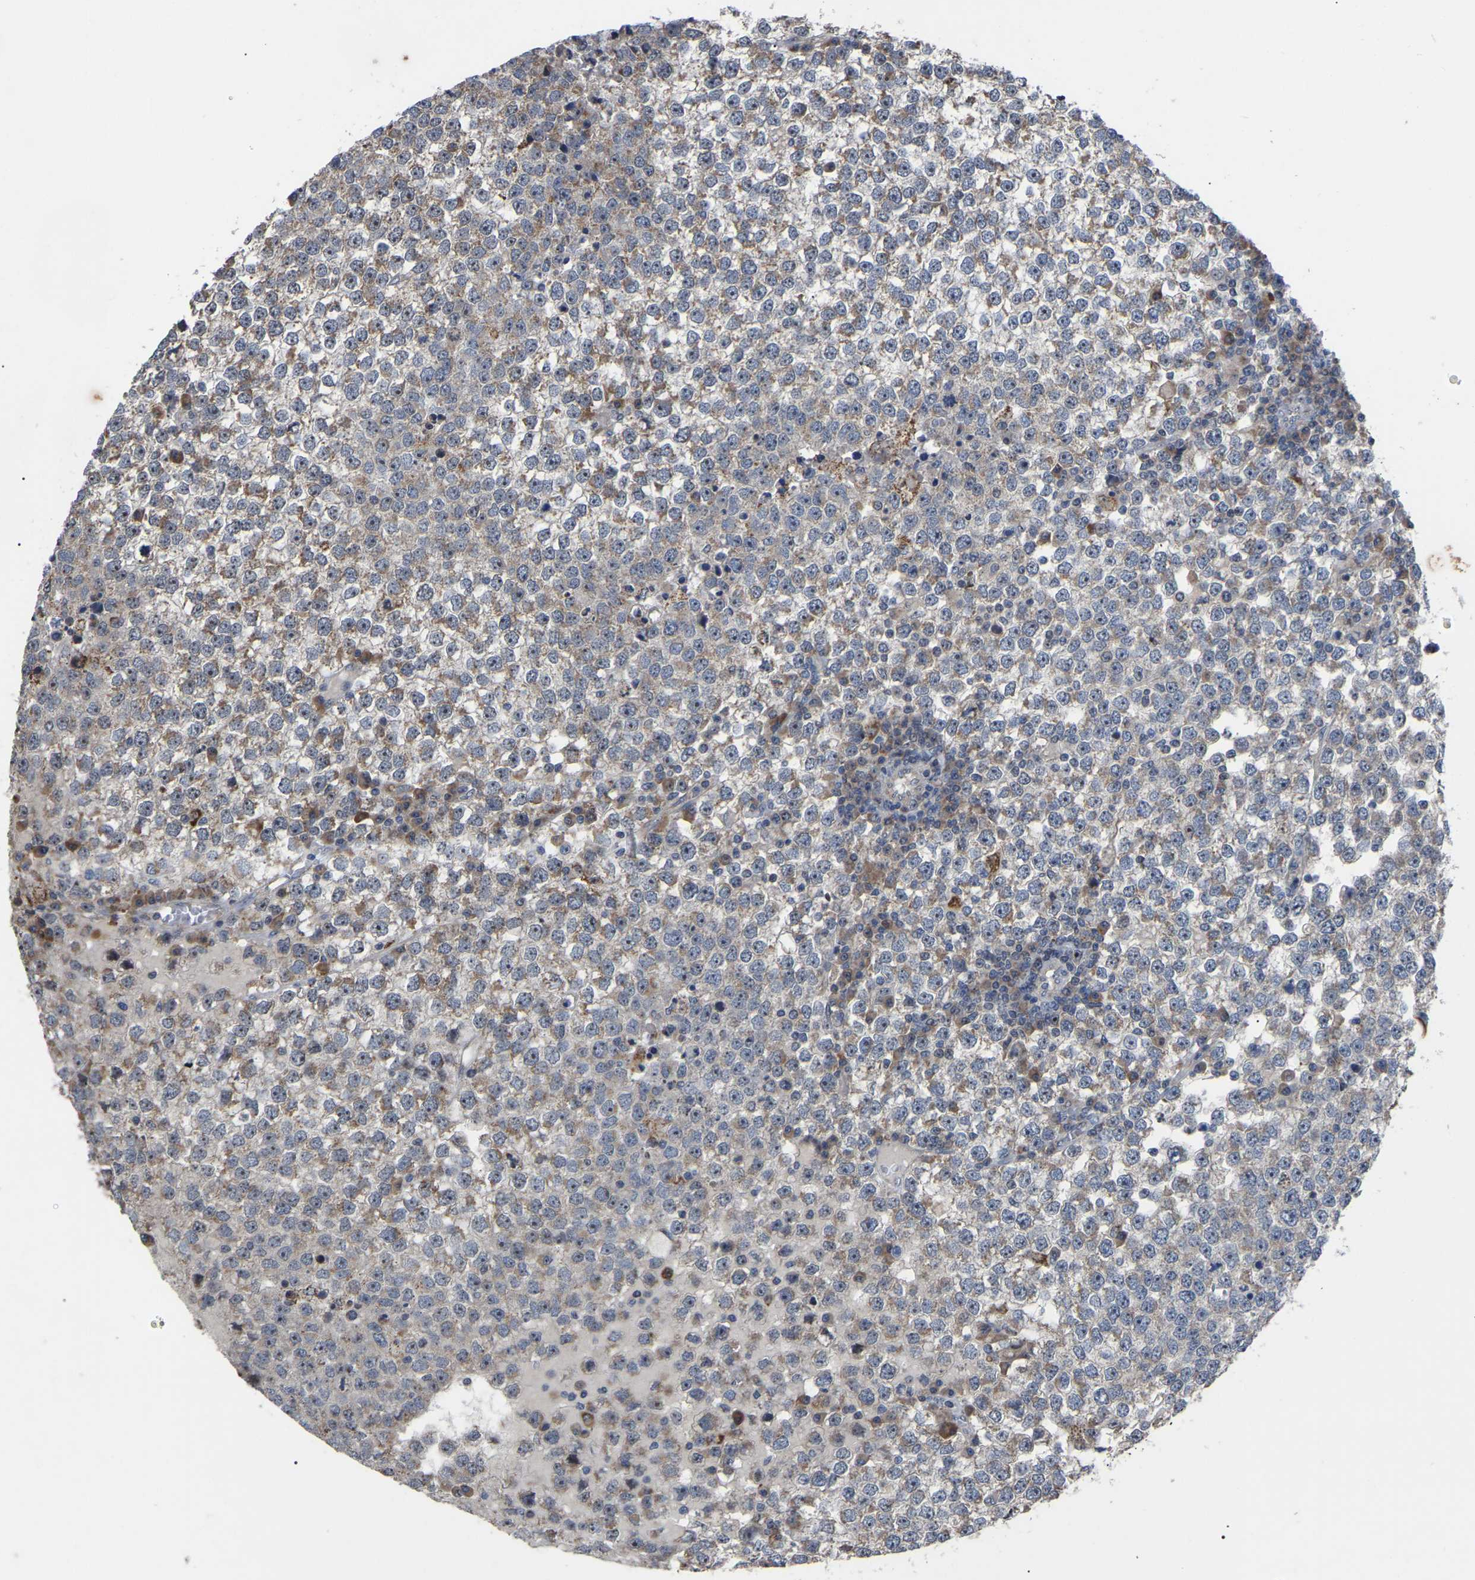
{"staining": {"intensity": "moderate", "quantity": "25%-75%", "location": "nuclear"}, "tissue": "testis cancer", "cell_type": "Tumor cells", "image_type": "cancer", "snomed": [{"axis": "morphology", "description": "Seminoma, NOS"}, {"axis": "topography", "description": "Testis"}], "caption": "Protein expression analysis of testis cancer displays moderate nuclear staining in about 25%-75% of tumor cells. The protein of interest is shown in brown color, while the nuclei are stained blue.", "gene": "NOP53", "patient": {"sex": "male", "age": 65}}